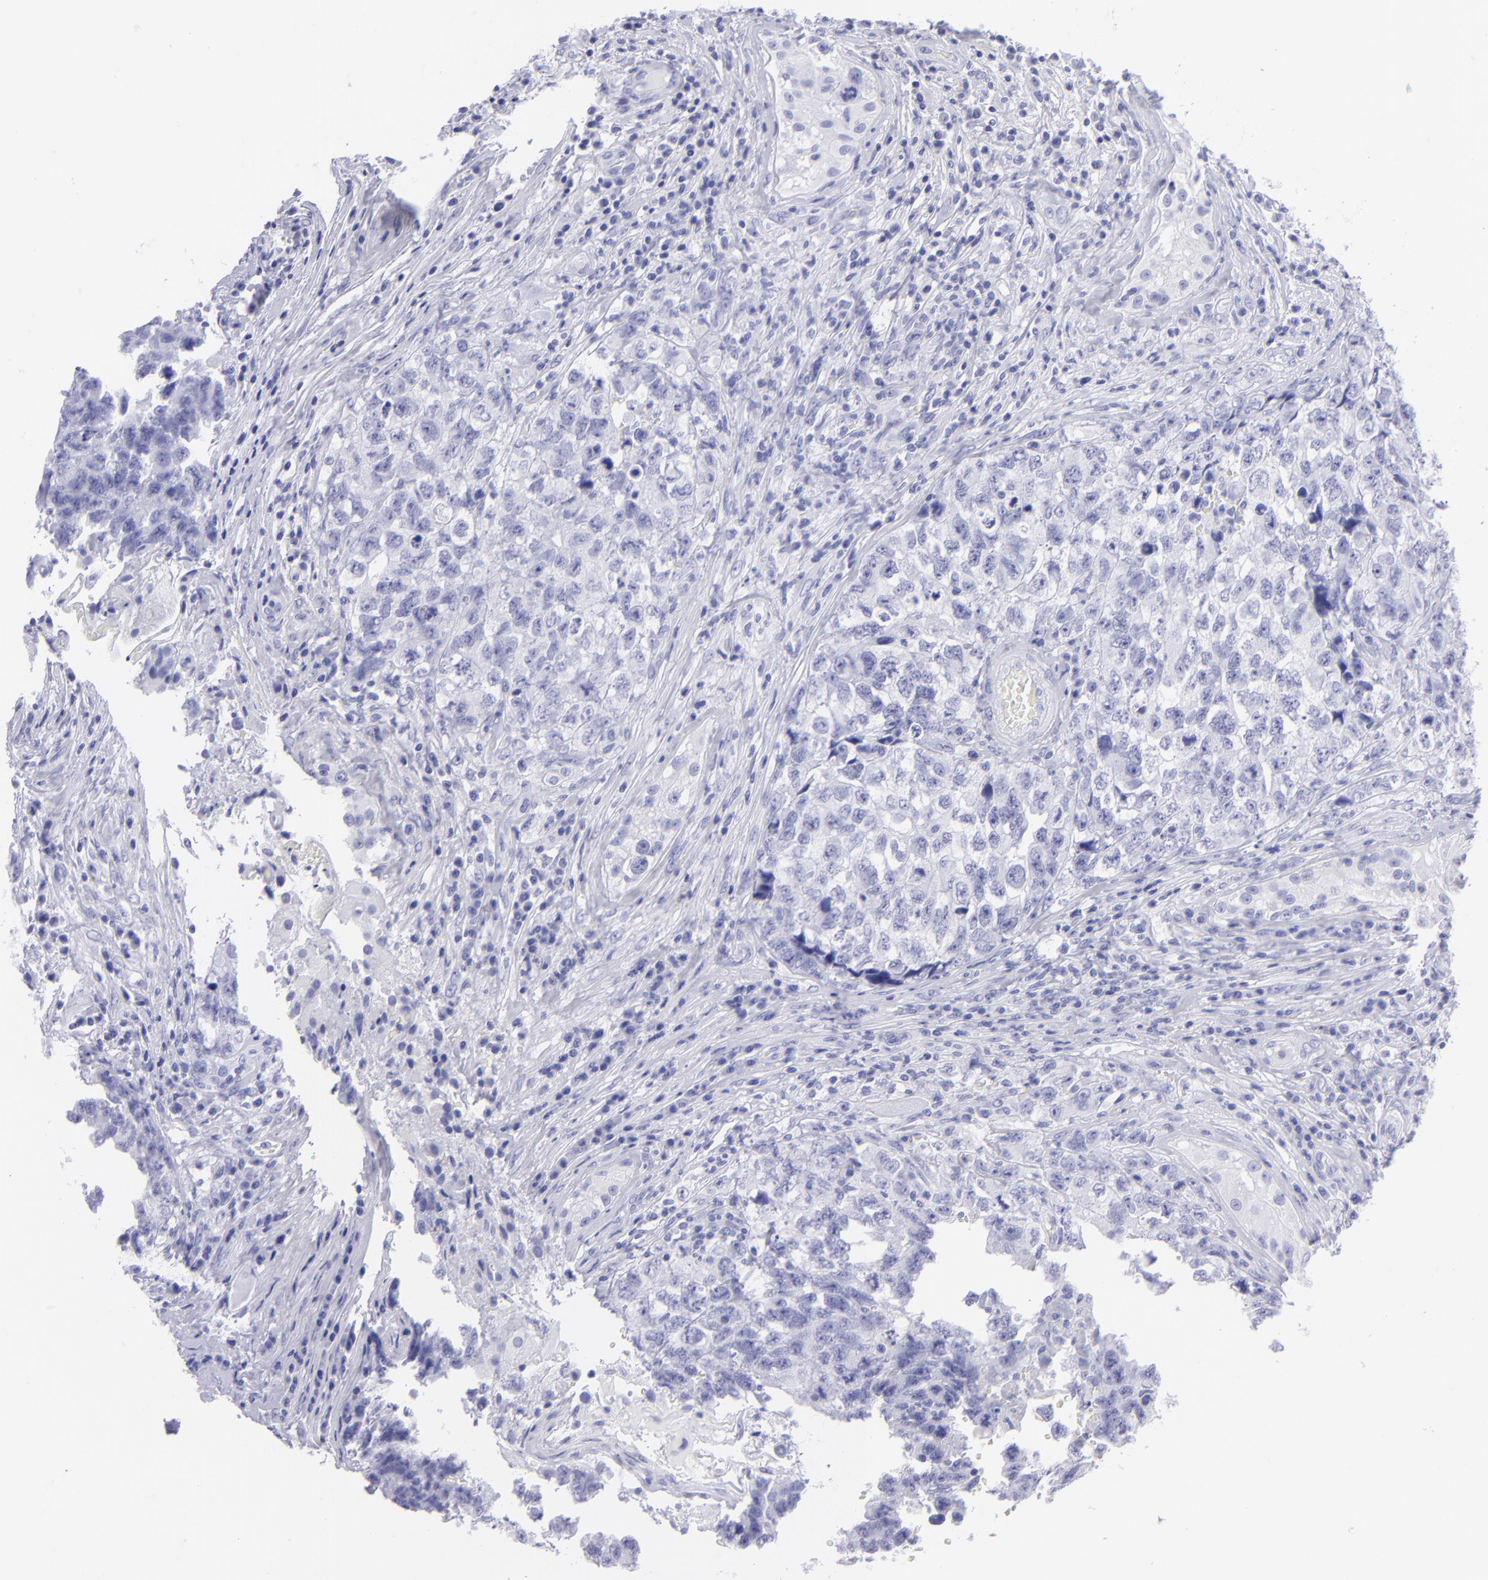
{"staining": {"intensity": "negative", "quantity": "none", "location": "none"}, "tissue": "testis cancer", "cell_type": "Tumor cells", "image_type": "cancer", "snomed": [{"axis": "morphology", "description": "Carcinoma, Embryonal, NOS"}, {"axis": "topography", "description": "Testis"}], "caption": "Tumor cells are negative for protein expression in human testis embryonal carcinoma.", "gene": "SLC1A3", "patient": {"sex": "male", "age": 31}}